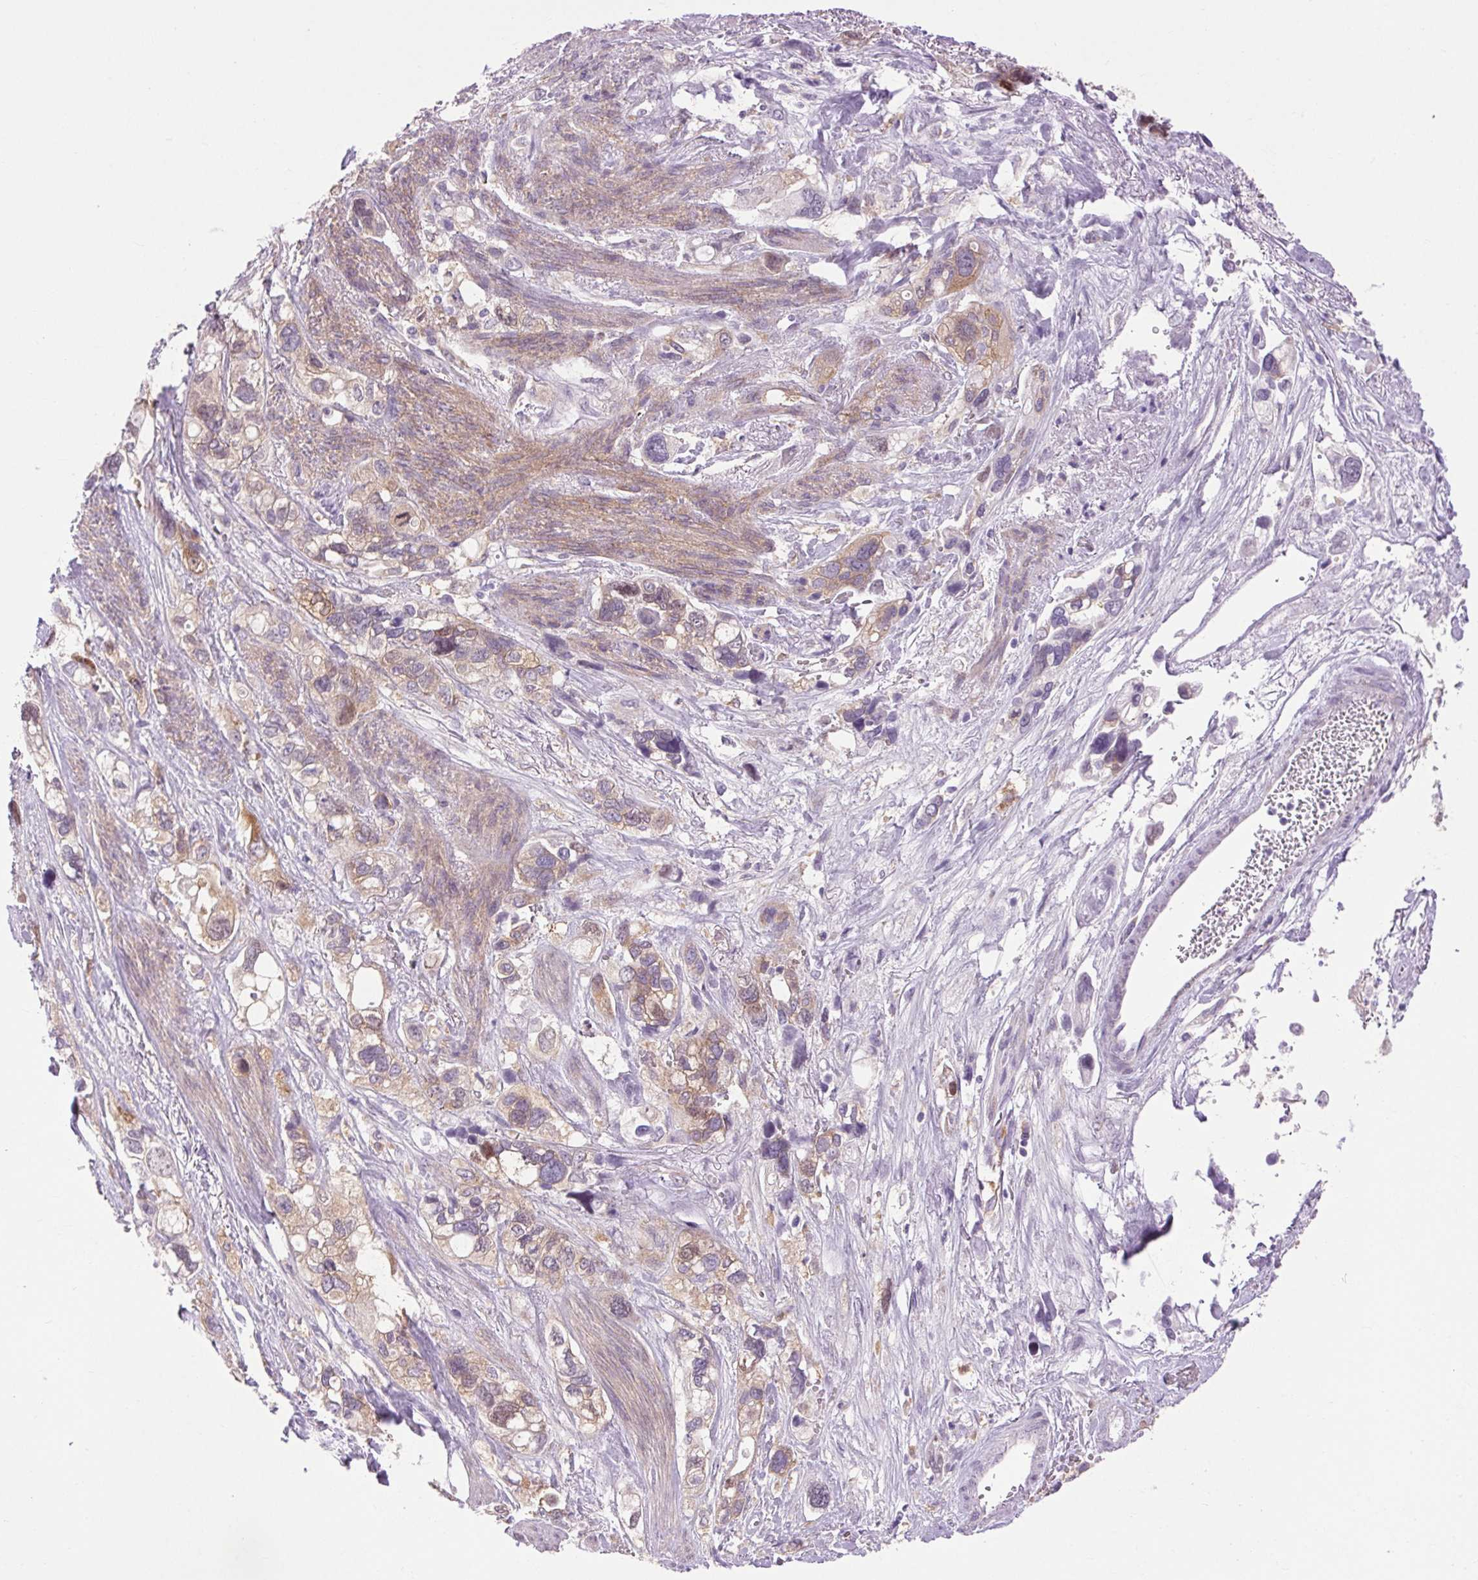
{"staining": {"intensity": "weak", "quantity": "25%-75%", "location": "cytoplasmic/membranous"}, "tissue": "stomach cancer", "cell_type": "Tumor cells", "image_type": "cancer", "snomed": [{"axis": "morphology", "description": "Adenocarcinoma, NOS"}, {"axis": "topography", "description": "Stomach, upper"}], "caption": "Tumor cells reveal low levels of weak cytoplasmic/membranous positivity in about 25%-75% of cells in stomach cancer (adenocarcinoma).", "gene": "SOWAHC", "patient": {"sex": "female", "age": 81}}